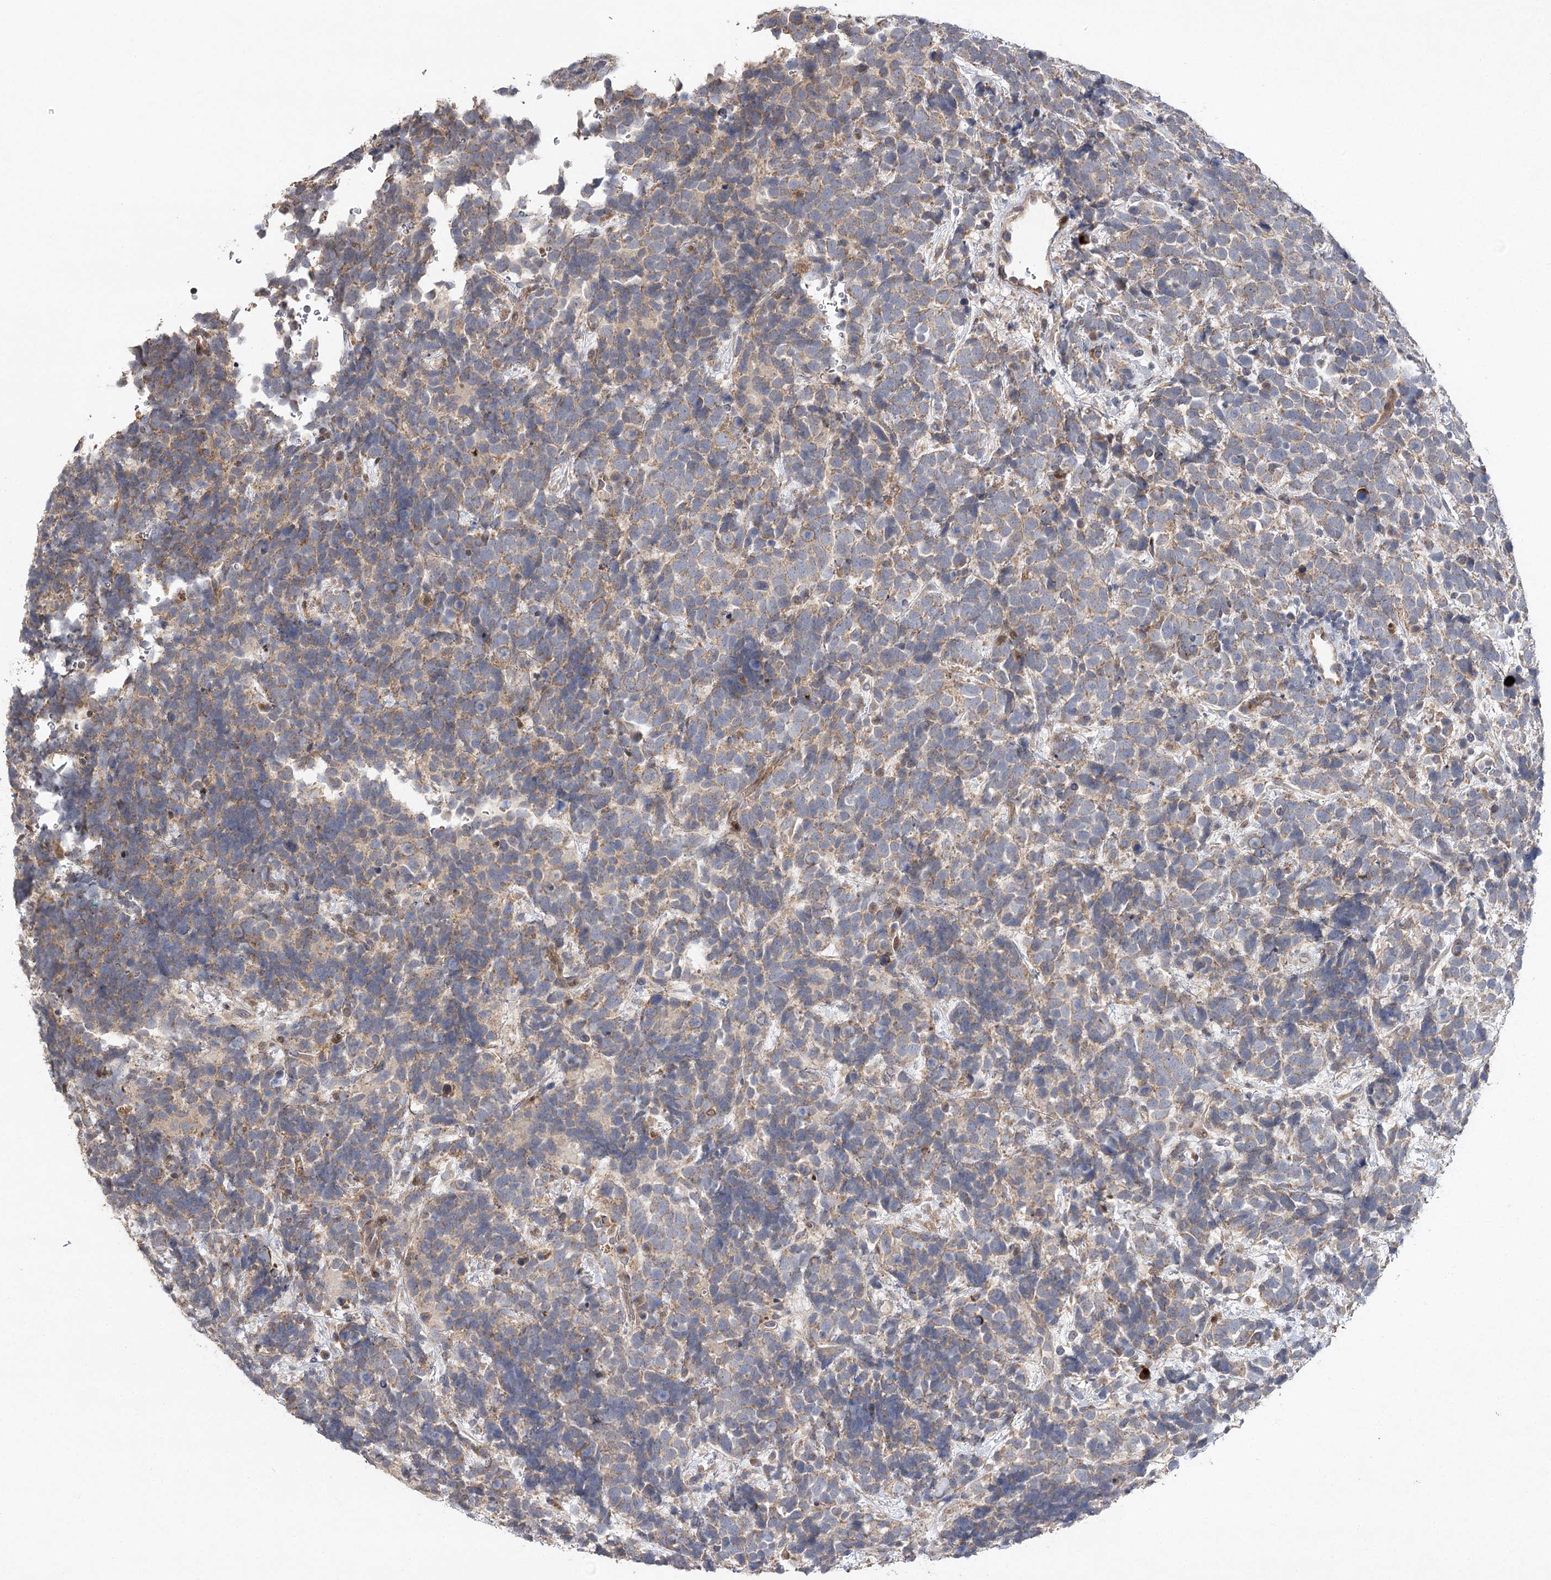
{"staining": {"intensity": "weak", "quantity": ">75%", "location": "cytoplasmic/membranous"}, "tissue": "urothelial cancer", "cell_type": "Tumor cells", "image_type": "cancer", "snomed": [{"axis": "morphology", "description": "Urothelial carcinoma, High grade"}, {"axis": "topography", "description": "Urinary bladder"}], "caption": "The micrograph displays a brown stain indicating the presence of a protein in the cytoplasmic/membranous of tumor cells in high-grade urothelial carcinoma. The protein is stained brown, and the nuclei are stained in blue (DAB (3,3'-diaminobenzidine) IHC with brightfield microscopy, high magnification).", "gene": "OBSL1", "patient": {"sex": "female", "age": 82}}